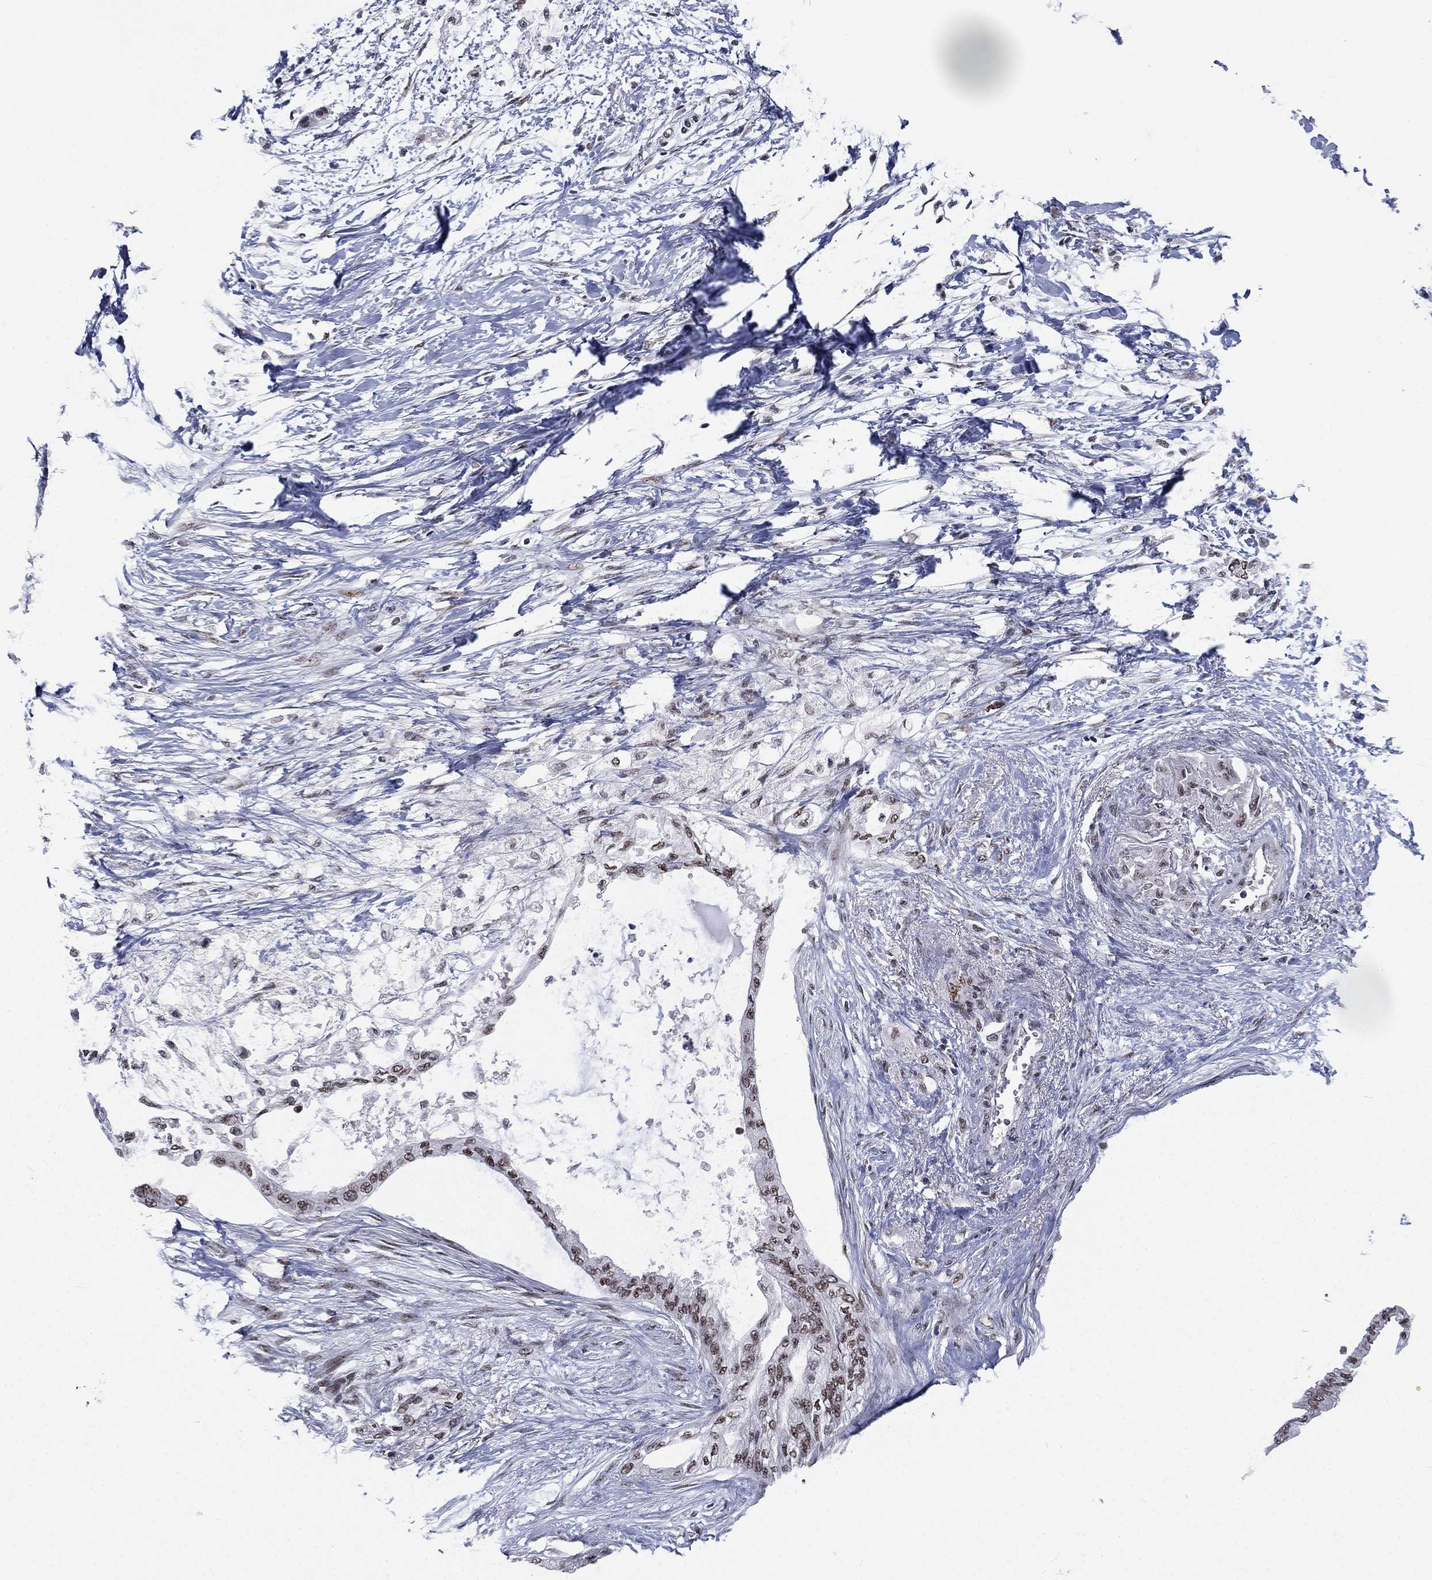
{"staining": {"intensity": "moderate", "quantity": "<25%", "location": "nuclear"}, "tissue": "pancreatic cancer", "cell_type": "Tumor cells", "image_type": "cancer", "snomed": [{"axis": "morphology", "description": "Normal tissue, NOS"}, {"axis": "morphology", "description": "Adenocarcinoma, NOS"}, {"axis": "topography", "description": "Pancreas"}, {"axis": "topography", "description": "Duodenum"}], "caption": "A brown stain labels moderate nuclear expression of a protein in adenocarcinoma (pancreatic) tumor cells.", "gene": "FYTTD1", "patient": {"sex": "female", "age": 60}}